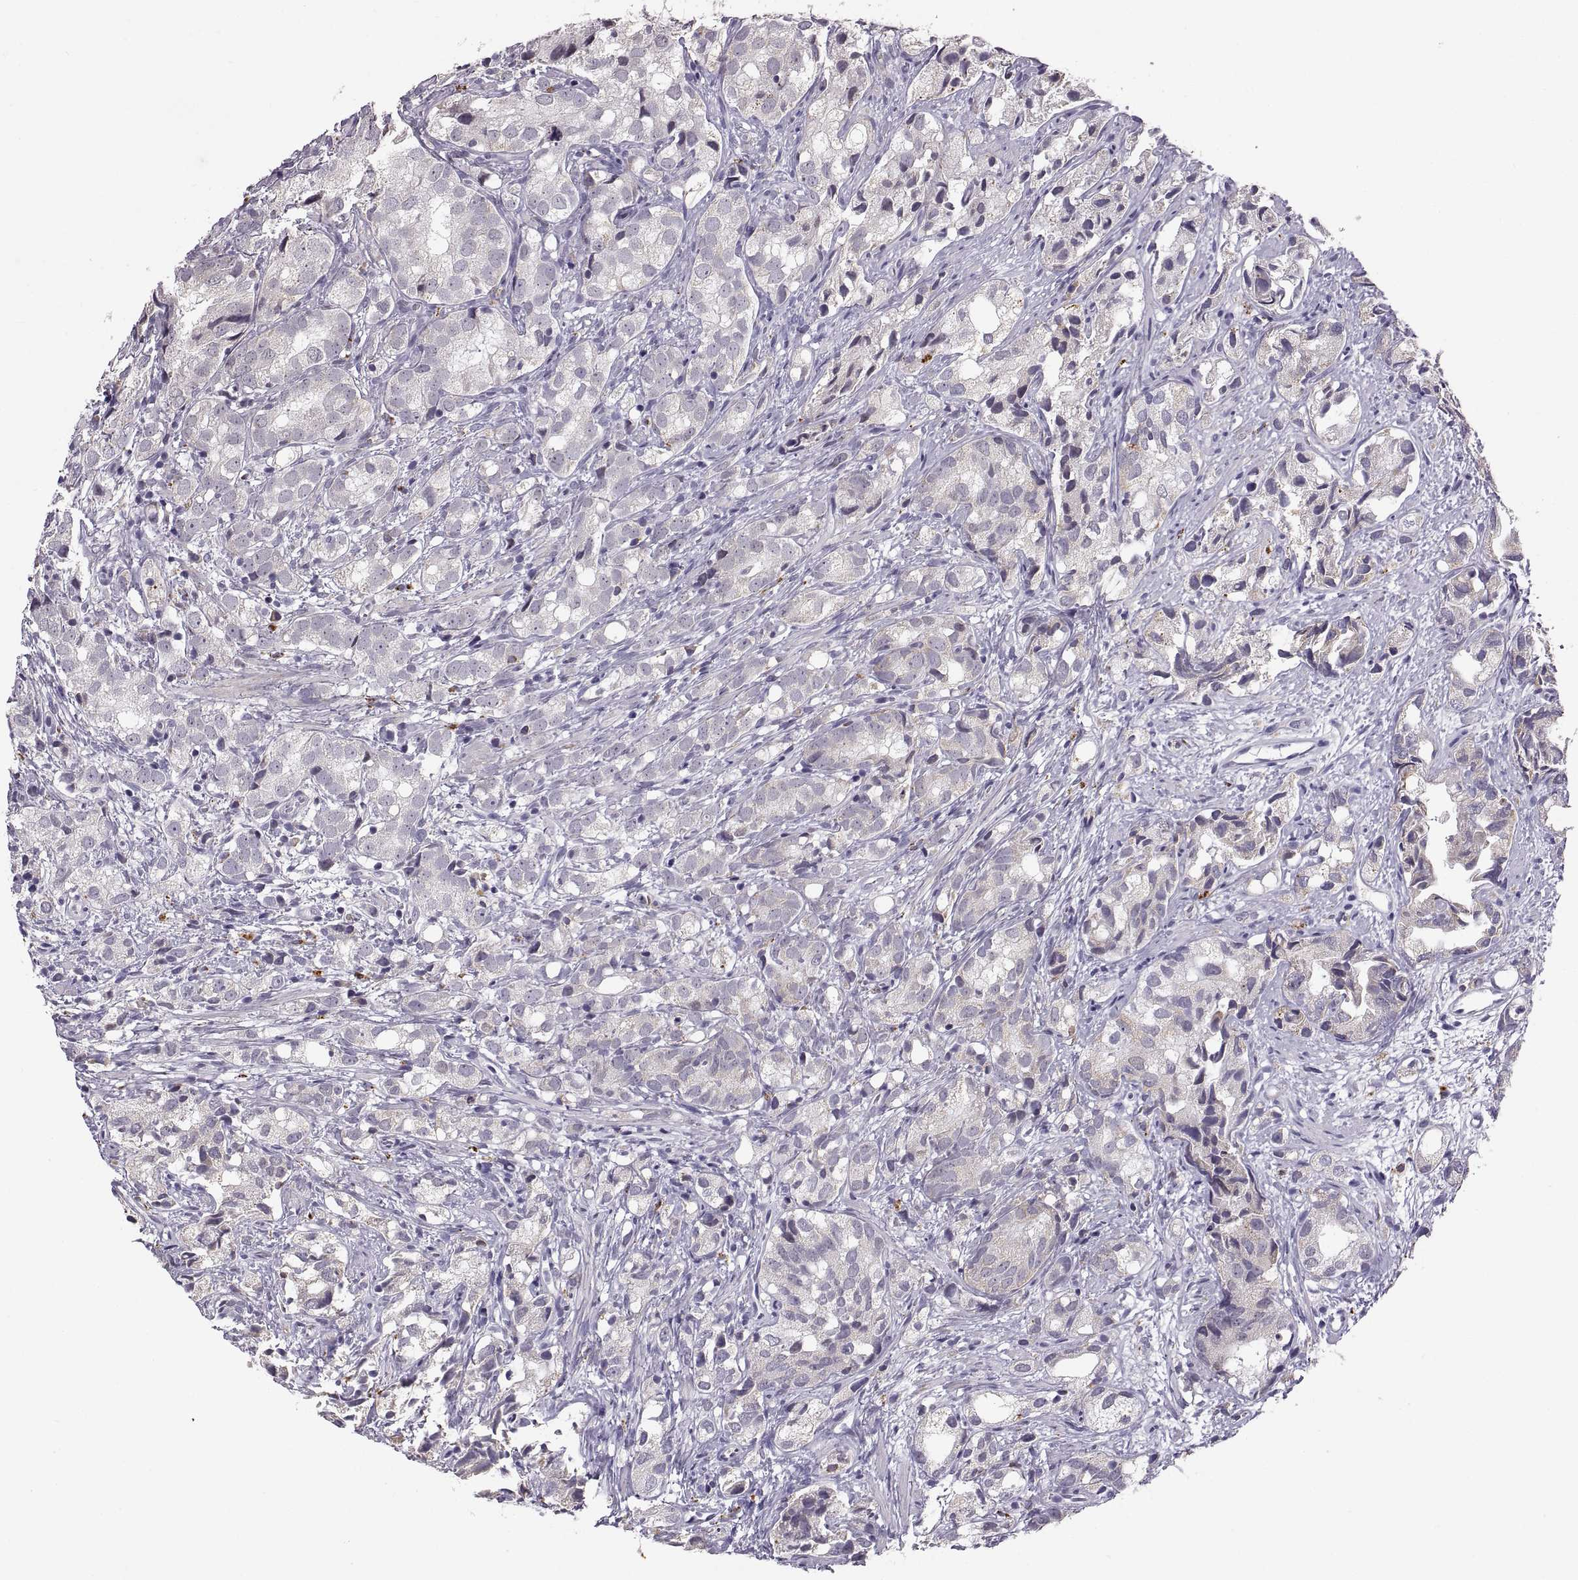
{"staining": {"intensity": "negative", "quantity": "none", "location": "none"}, "tissue": "prostate cancer", "cell_type": "Tumor cells", "image_type": "cancer", "snomed": [{"axis": "morphology", "description": "Adenocarcinoma, High grade"}, {"axis": "topography", "description": "Prostate"}], "caption": "IHC image of human prostate cancer (high-grade adenocarcinoma) stained for a protein (brown), which reveals no staining in tumor cells.", "gene": "MAGEB18", "patient": {"sex": "male", "age": 82}}